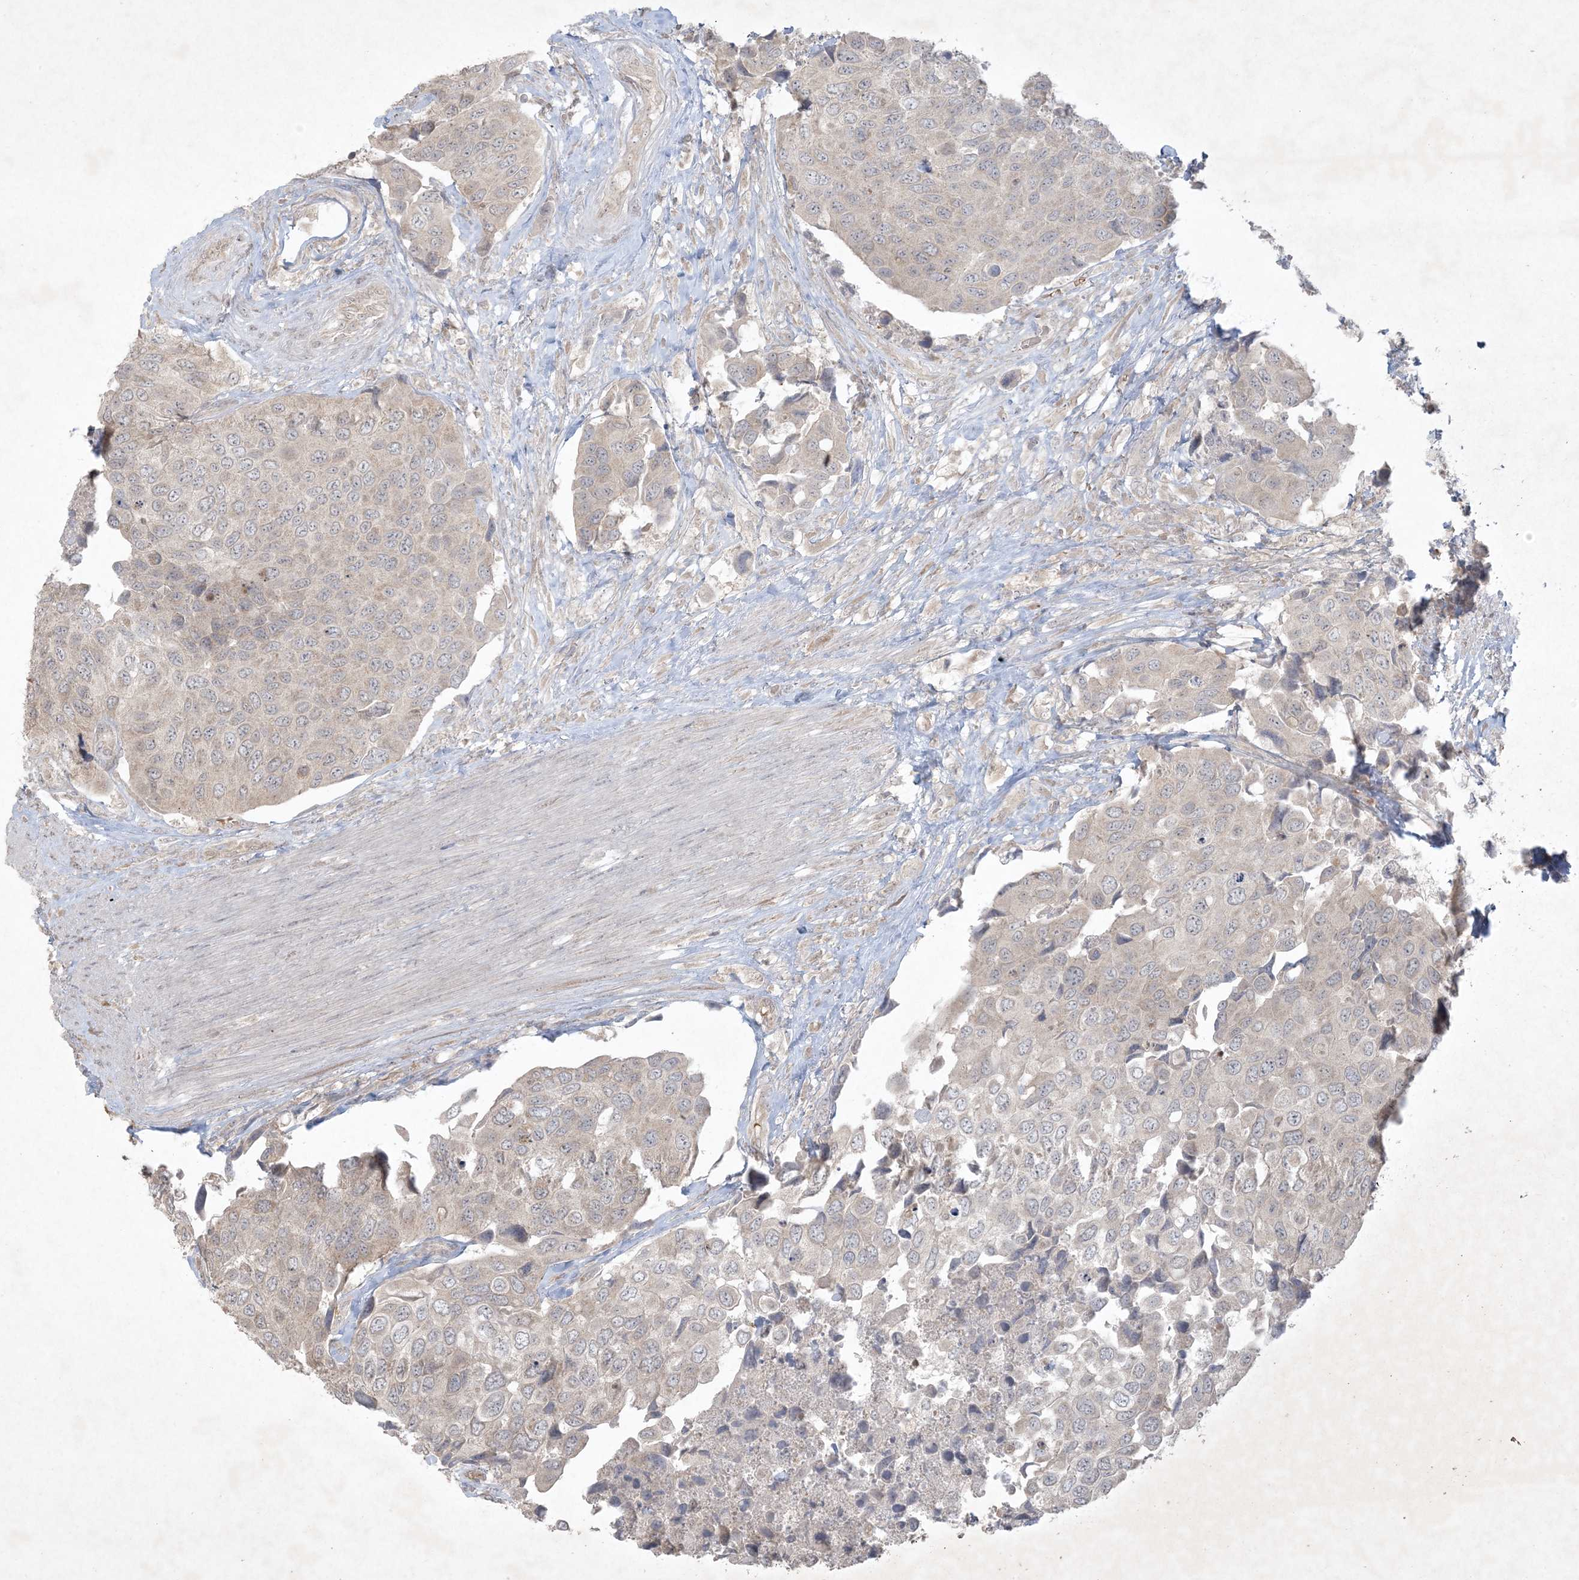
{"staining": {"intensity": "weak", "quantity": "<25%", "location": "cytoplasmic/membranous"}, "tissue": "urothelial cancer", "cell_type": "Tumor cells", "image_type": "cancer", "snomed": [{"axis": "morphology", "description": "Urothelial carcinoma, High grade"}, {"axis": "topography", "description": "Urinary bladder"}], "caption": "Tumor cells are negative for protein expression in human high-grade urothelial carcinoma.", "gene": "NRBP2", "patient": {"sex": "male", "age": 74}}